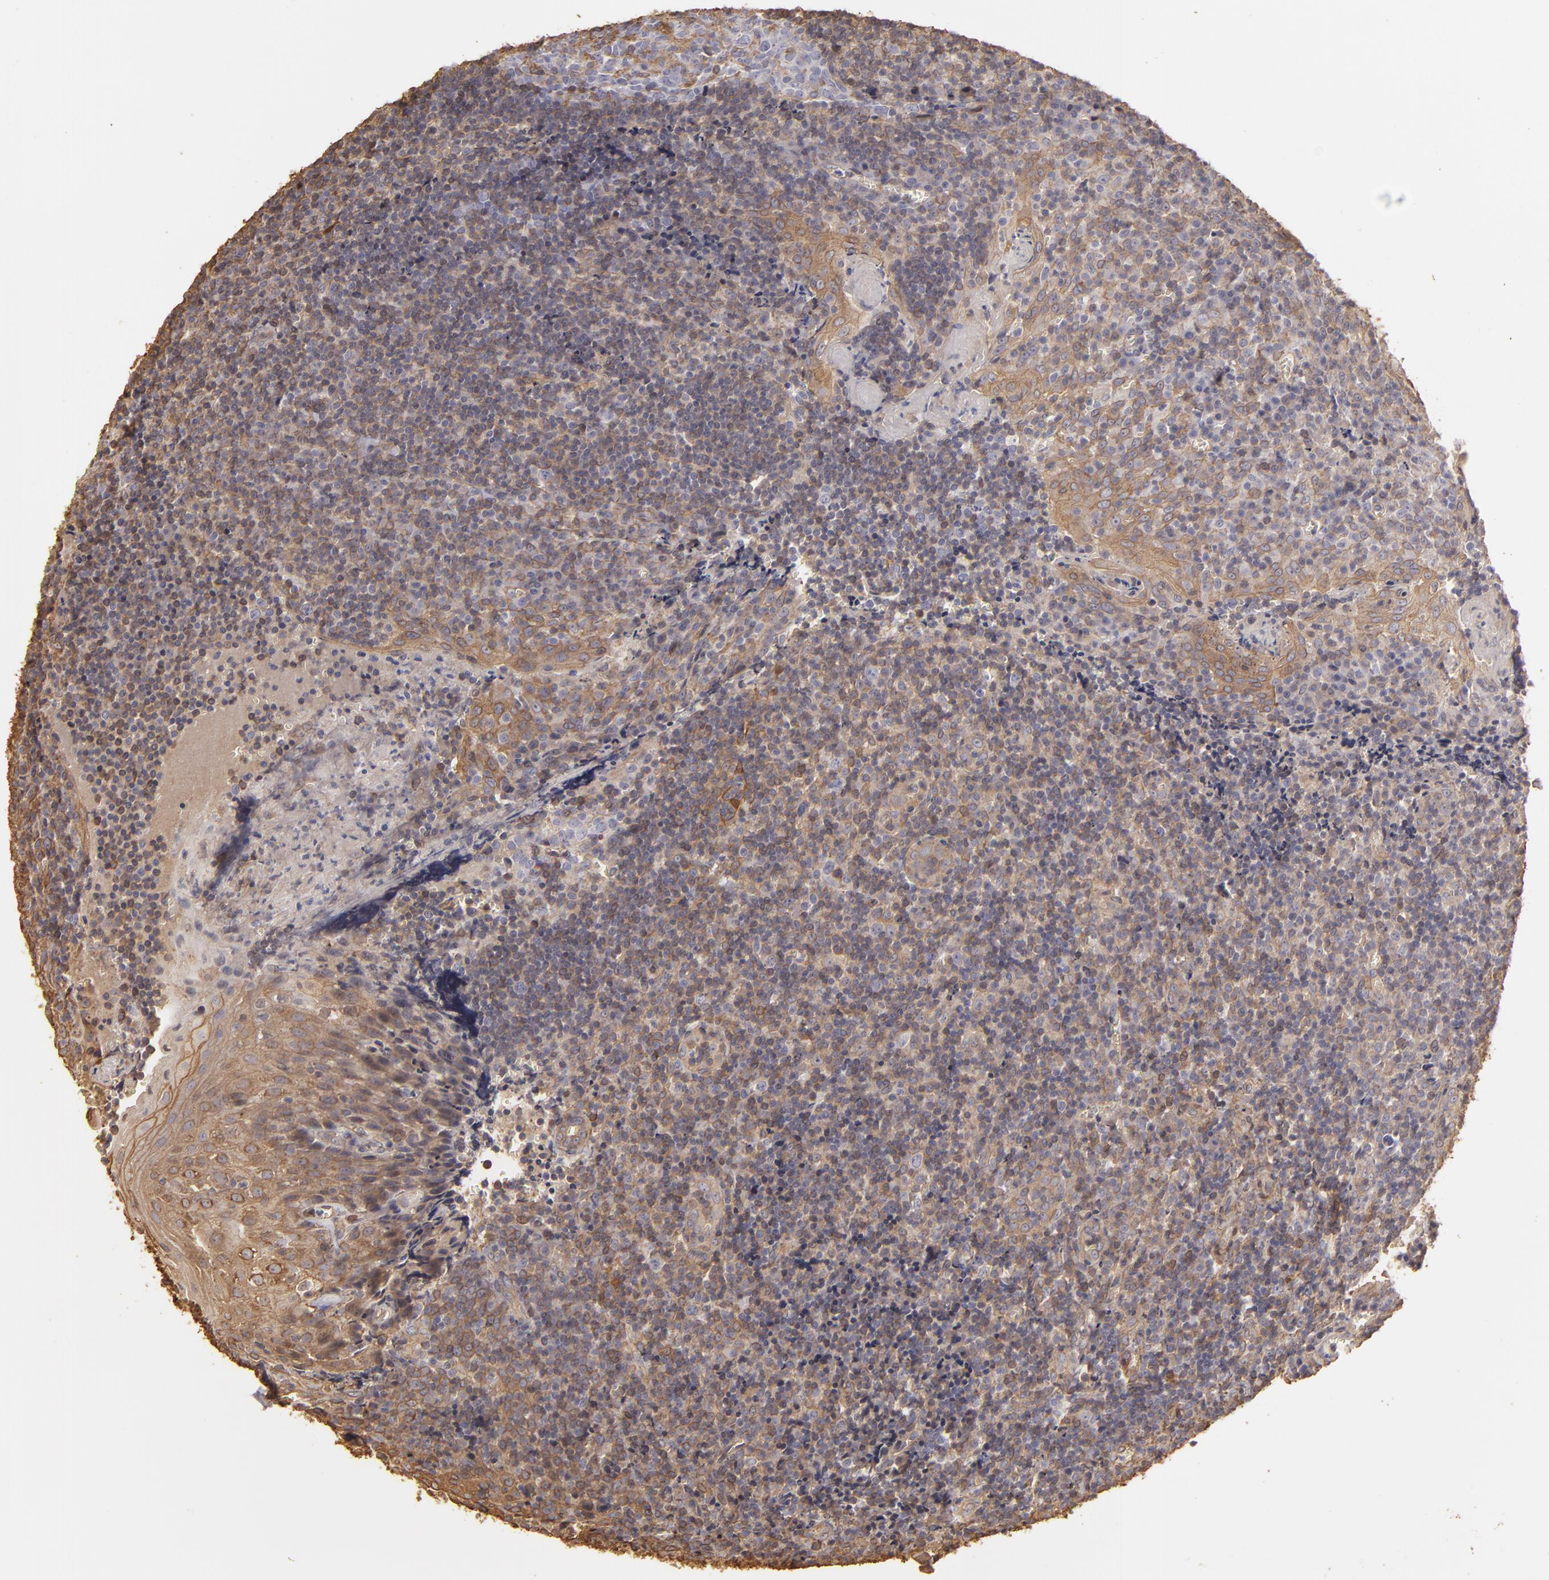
{"staining": {"intensity": "weak", "quantity": "<25%", "location": "cytoplasmic/membranous"}, "tissue": "tonsil", "cell_type": "Germinal center cells", "image_type": "normal", "snomed": [{"axis": "morphology", "description": "Normal tissue, NOS"}, {"axis": "topography", "description": "Tonsil"}], "caption": "Immunohistochemical staining of benign tonsil displays no significant staining in germinal center cells. The staining was performed using DAB (3,3'-diaminobenzidine) to visualize the protein expression in brown, while the nuclei were stained in blue with hematoxylin (Magnification: 20x).", "gene": "HSPB6", "patient": {"sex": "male", "age": 20}}